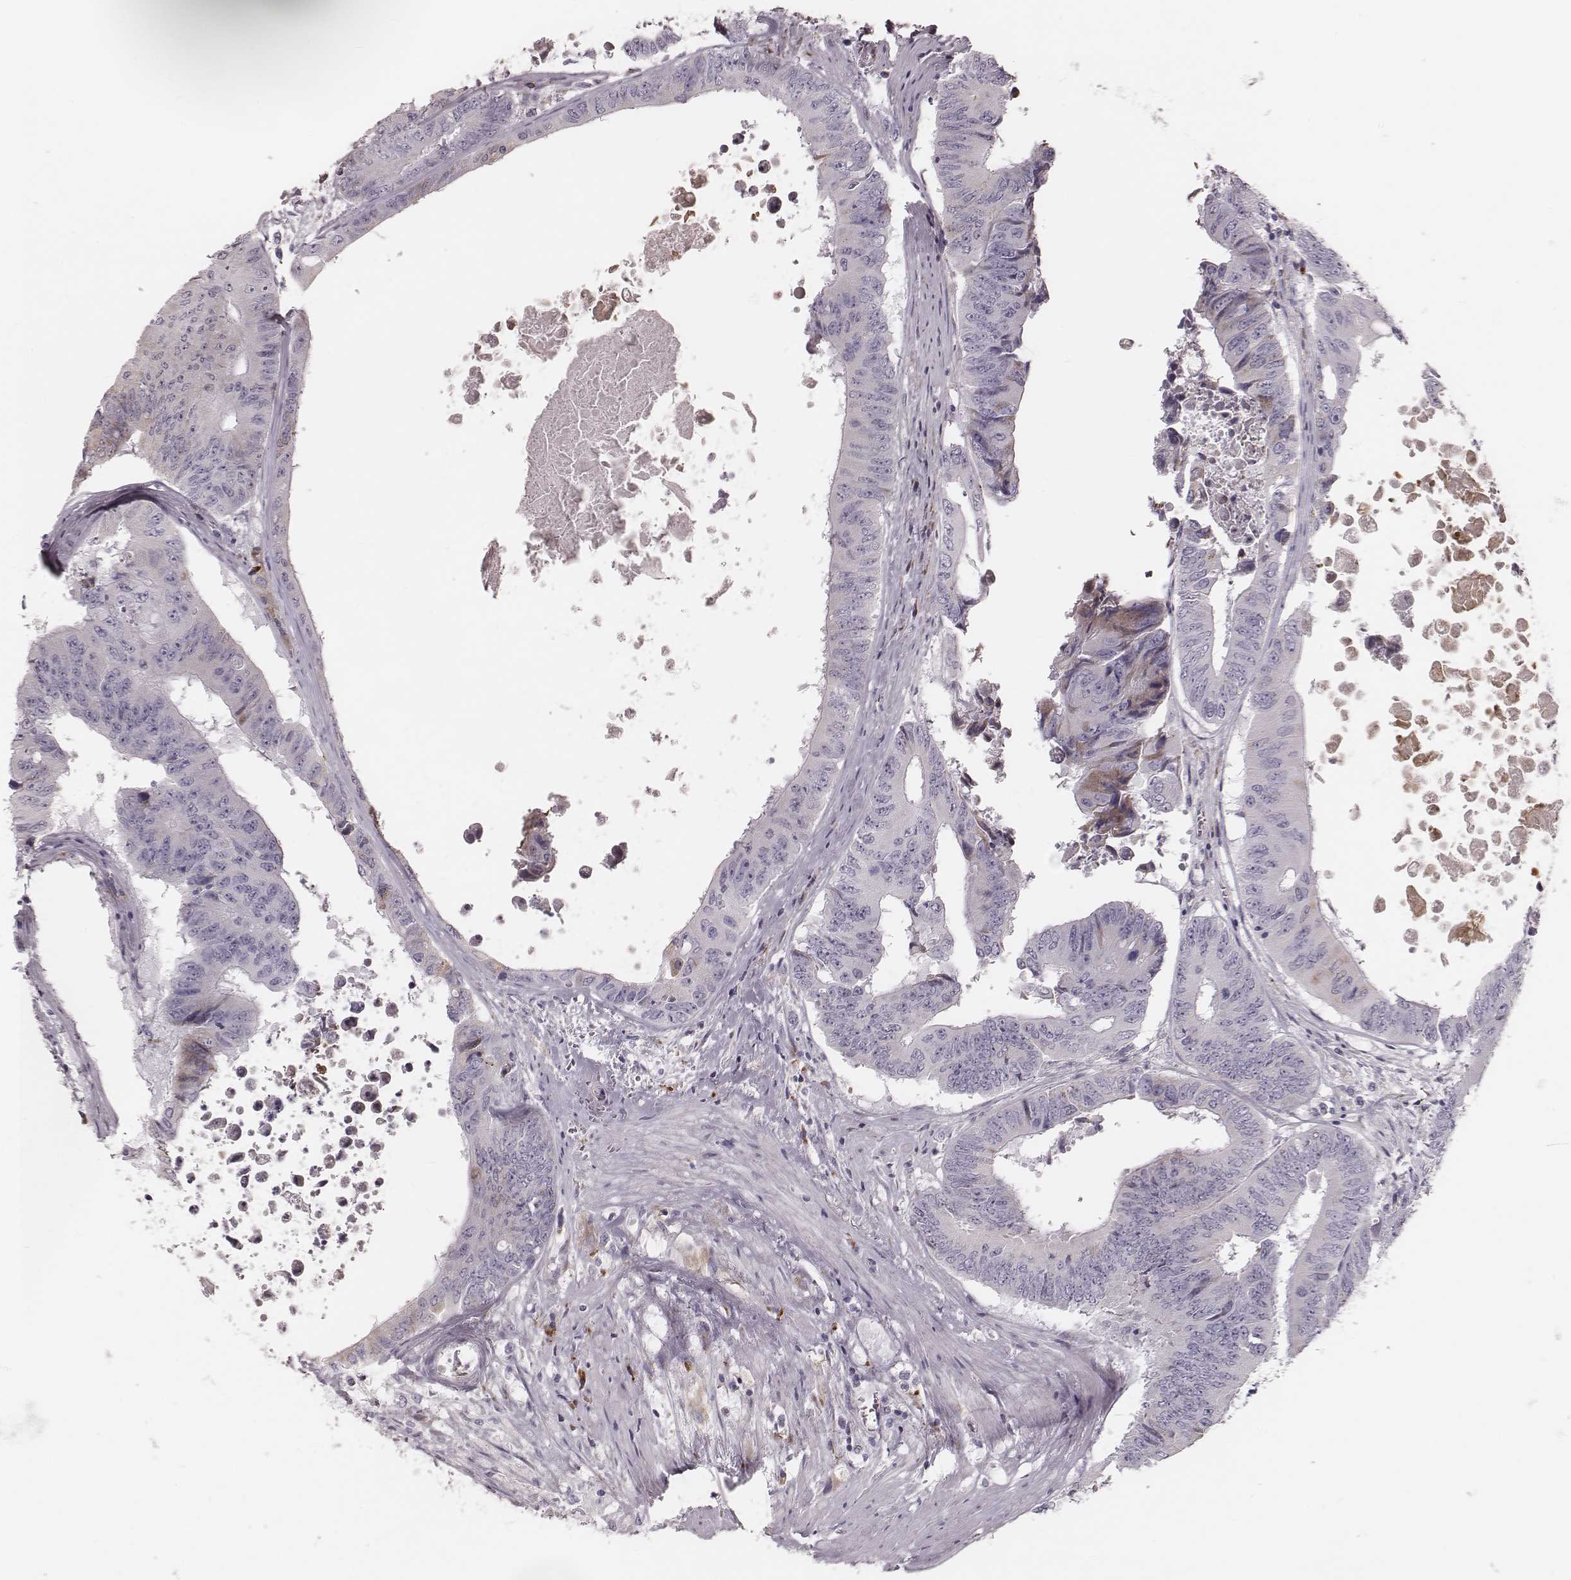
{"staining": {"intensity": "negative", "quantity": "none", "location": "none"}, "tissue": "colorectal cancer", "cell_type": "Tumor cells", "image_type": "cancer", "snomed": [{"axis": "morphology", "description": "Adenocarcinoma, NOS"}, {"axis": "topography", "description": "Rectum"}], "caption": "Immunohistochemical staining of human adenocarcinoma (colorectal) displays no significant staining in tumor cells. (DAB IHC with hematoxylin counter stain).", "gene": "KIF5C", "patient": {"sex": "male", "age": 59}}